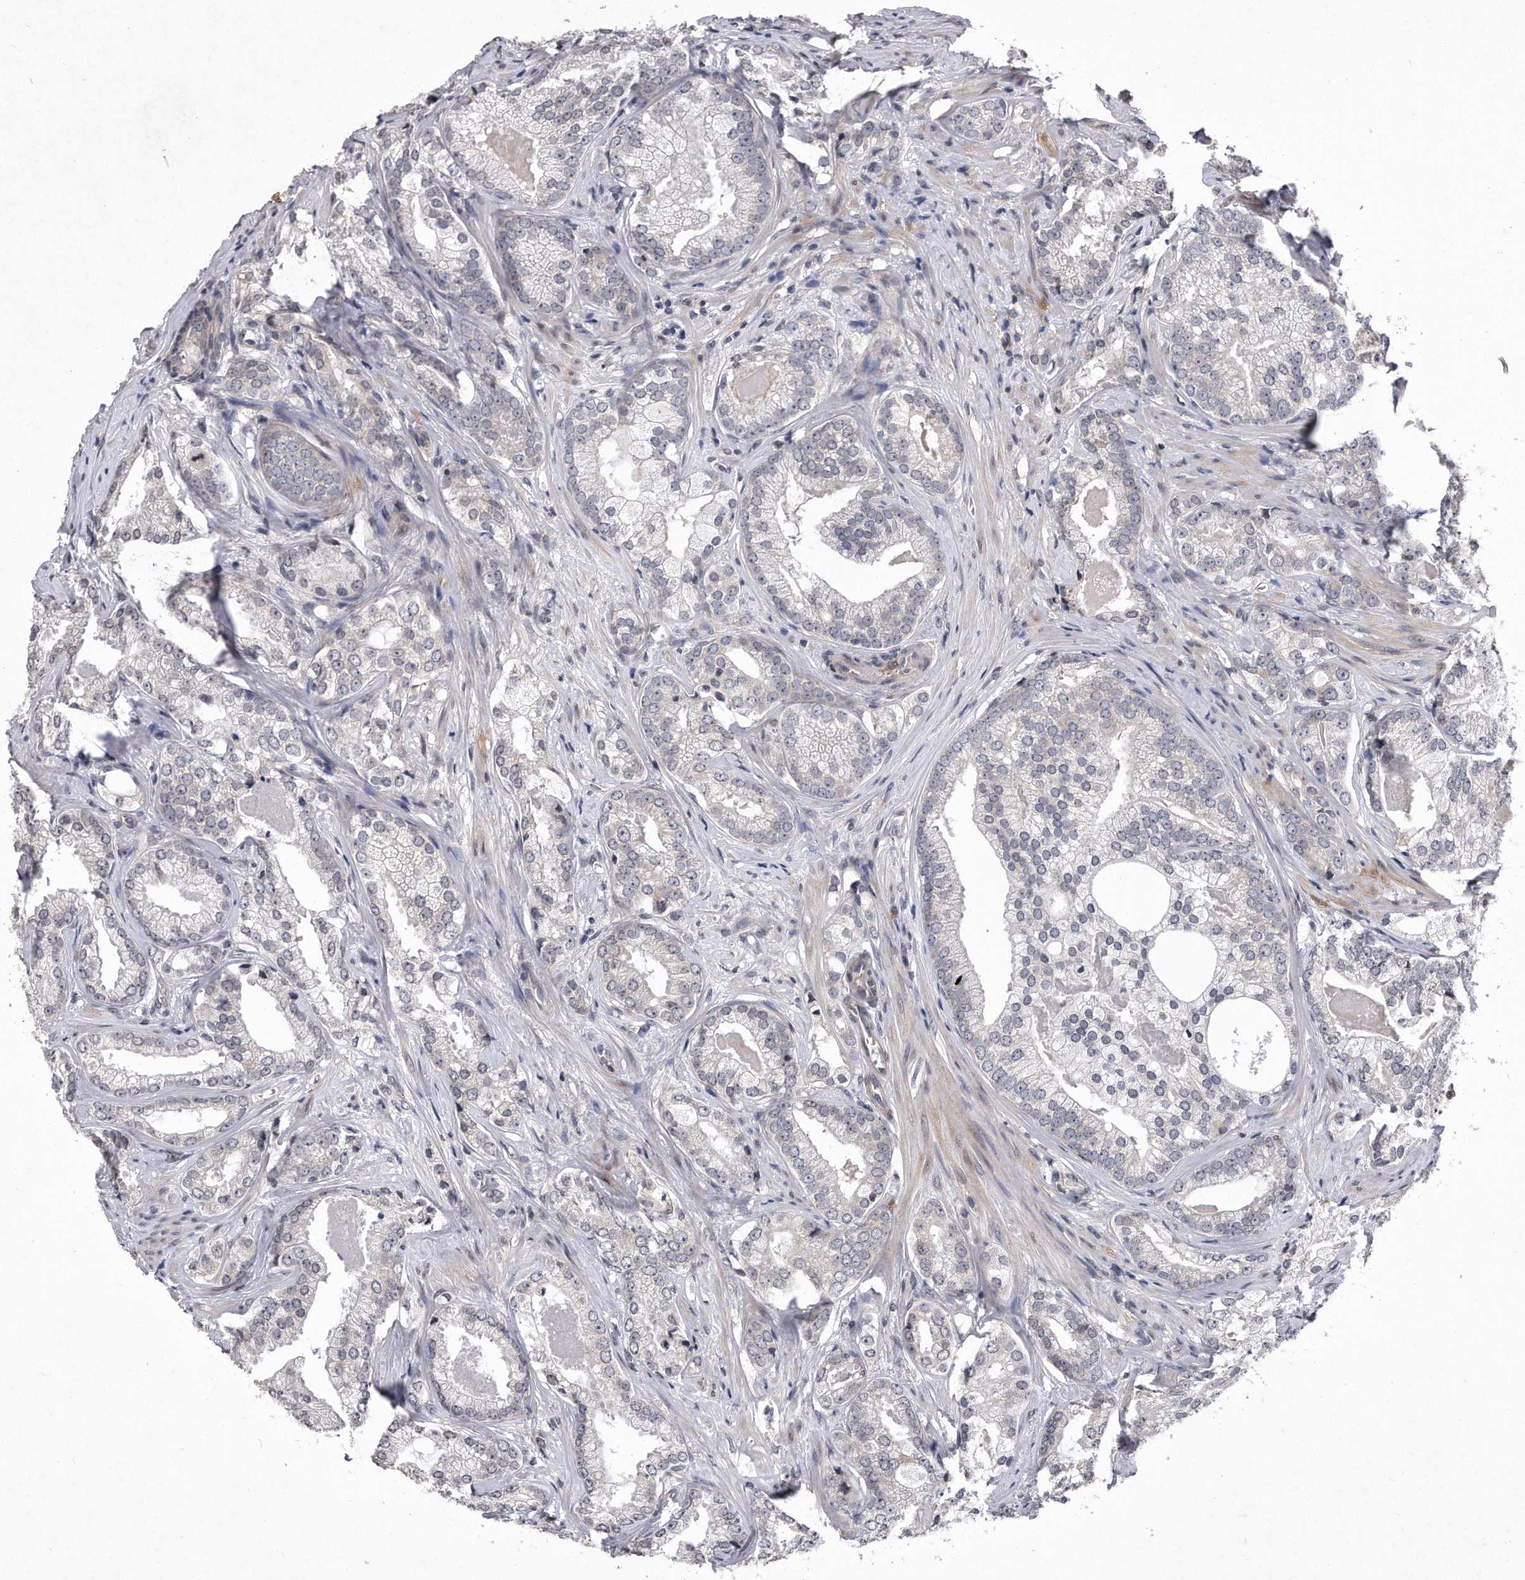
{"staining": {"intensity": "negative", "quantity": "none", "location": "none"}, "tissue": "prostate cancer", "cell_type": "Tumor cells", "image_type": "cancer", "snomed": [{"axis": "morphology", "description": "Normal morphology"}, {"axis": "morphology", "description": "Adenocarcinoma, Low grade"}, {"axis": "topography", "description": "Prostate"}], "caption": "Protein analysis of prostate low-grade adenocarcinoma demonstrates no significant positivity in tumor cells.", "gene": "DAB1", "patient": {"sex": "male", "age": 72}}